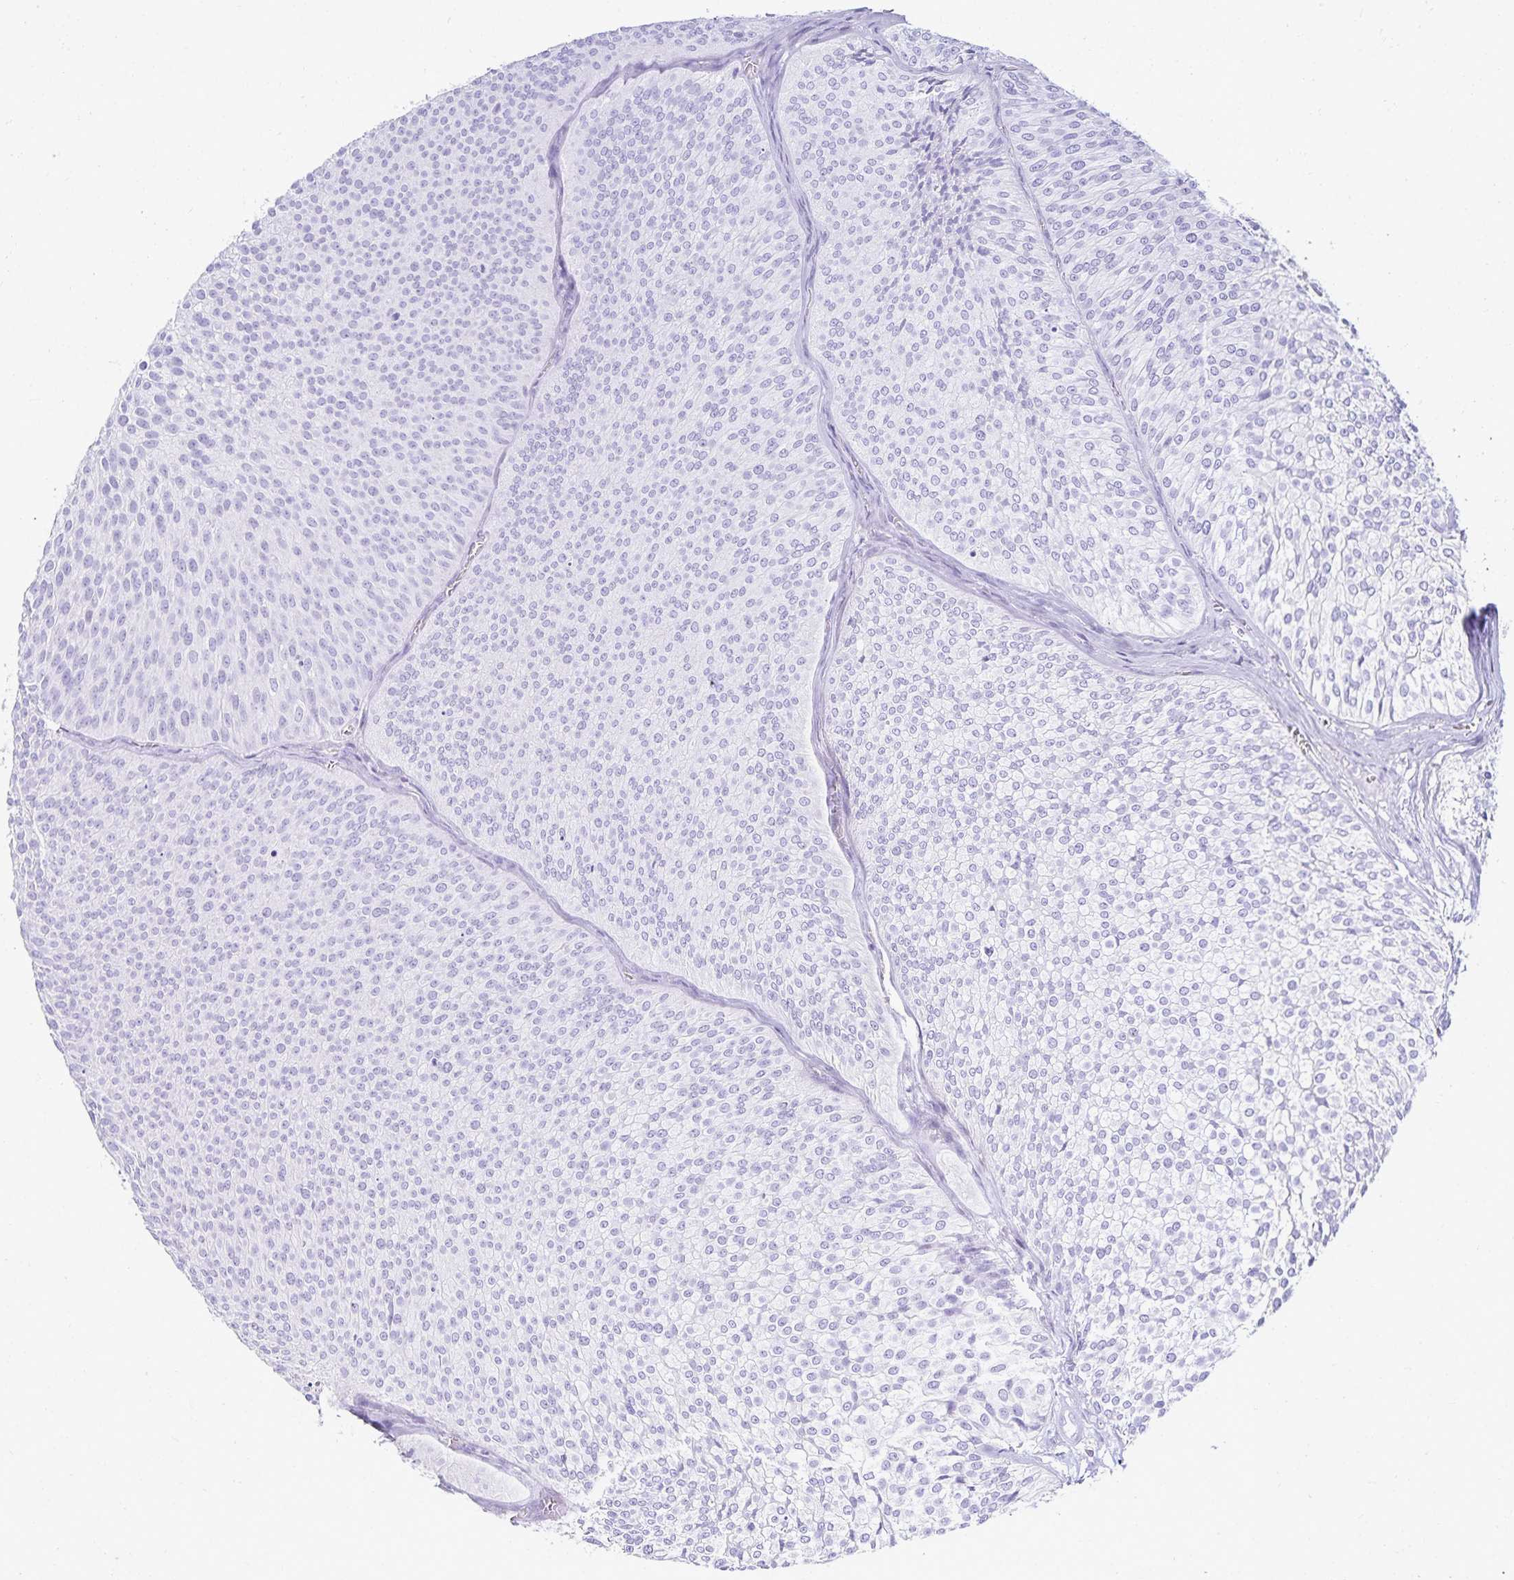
{"staining": {"intensity": "negative", "quantity": "none", "location": "none"}, "tissue": "urothelial cancer", "cell_type": "Tumor cells", "image_type": "cancer", "snomed": [{"axis": "morphology", "description": "Urothelial carcinoma, Low grade"}, {"axis": "topography", "description": "Urinary bladder"}], "caption": "An image of low-grade urothelial carcinoma stained for a protein demonstrates no brown staining in tumor cells.", "gene": "GP2", "patient": {"sex": "male", "age": 91}}